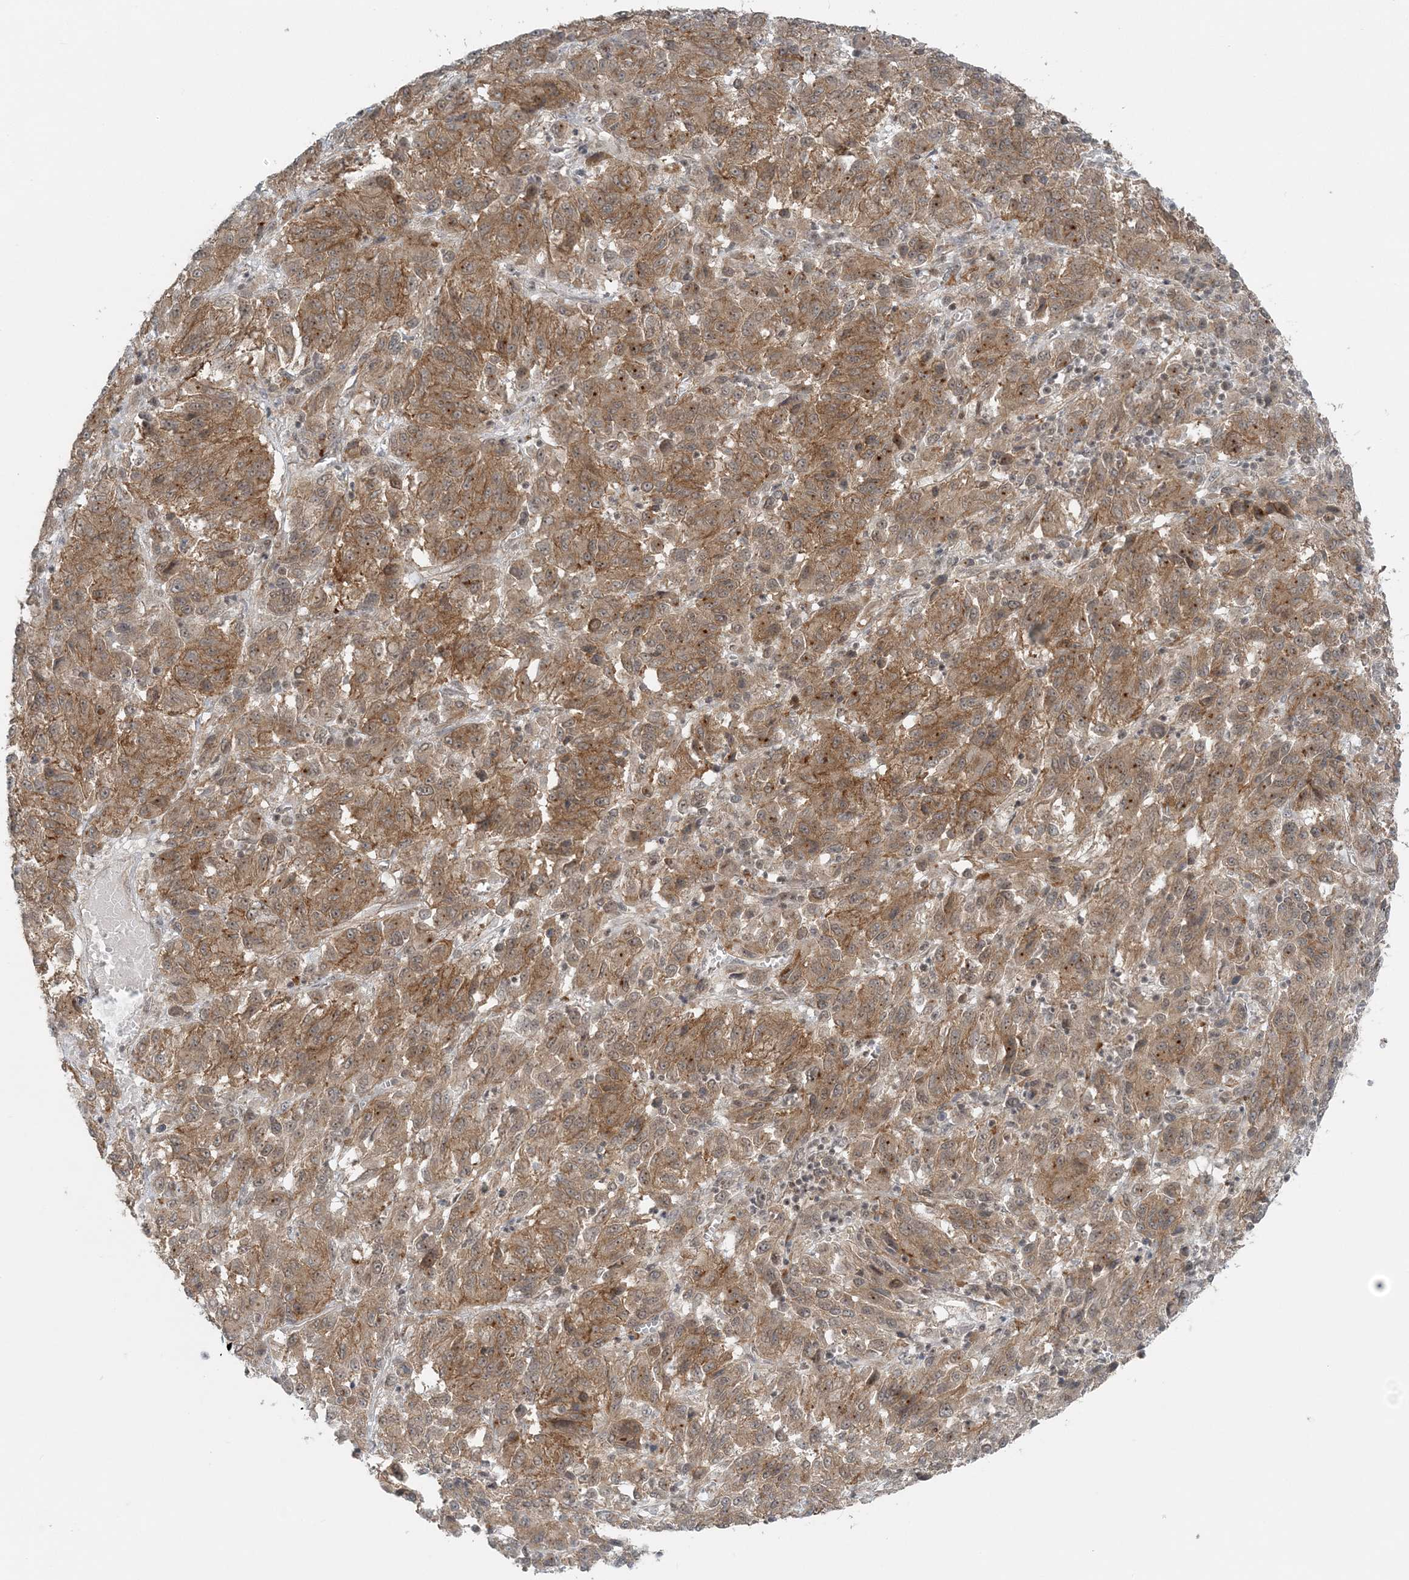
{"staining": {"intensity": "moderate", "quantity": ">75%", "location": "cytoplasmic/membranous"}, "tissue": "melanoma", "cell_type": "Tumor cells", "image_type": "cancer", "snomed": [{"axis": "morphology", "description": "Malignant melanoma, Metastatic site"}, {"axis": "topography", "description": "Lung"}], "caption": "An image of human melanoma stained for a protein displays moderate cytoplasmic/membranous brown staining in tumor cells.", "gene": "ATP11A", "patient": {"sex": "male", "age": 64}}